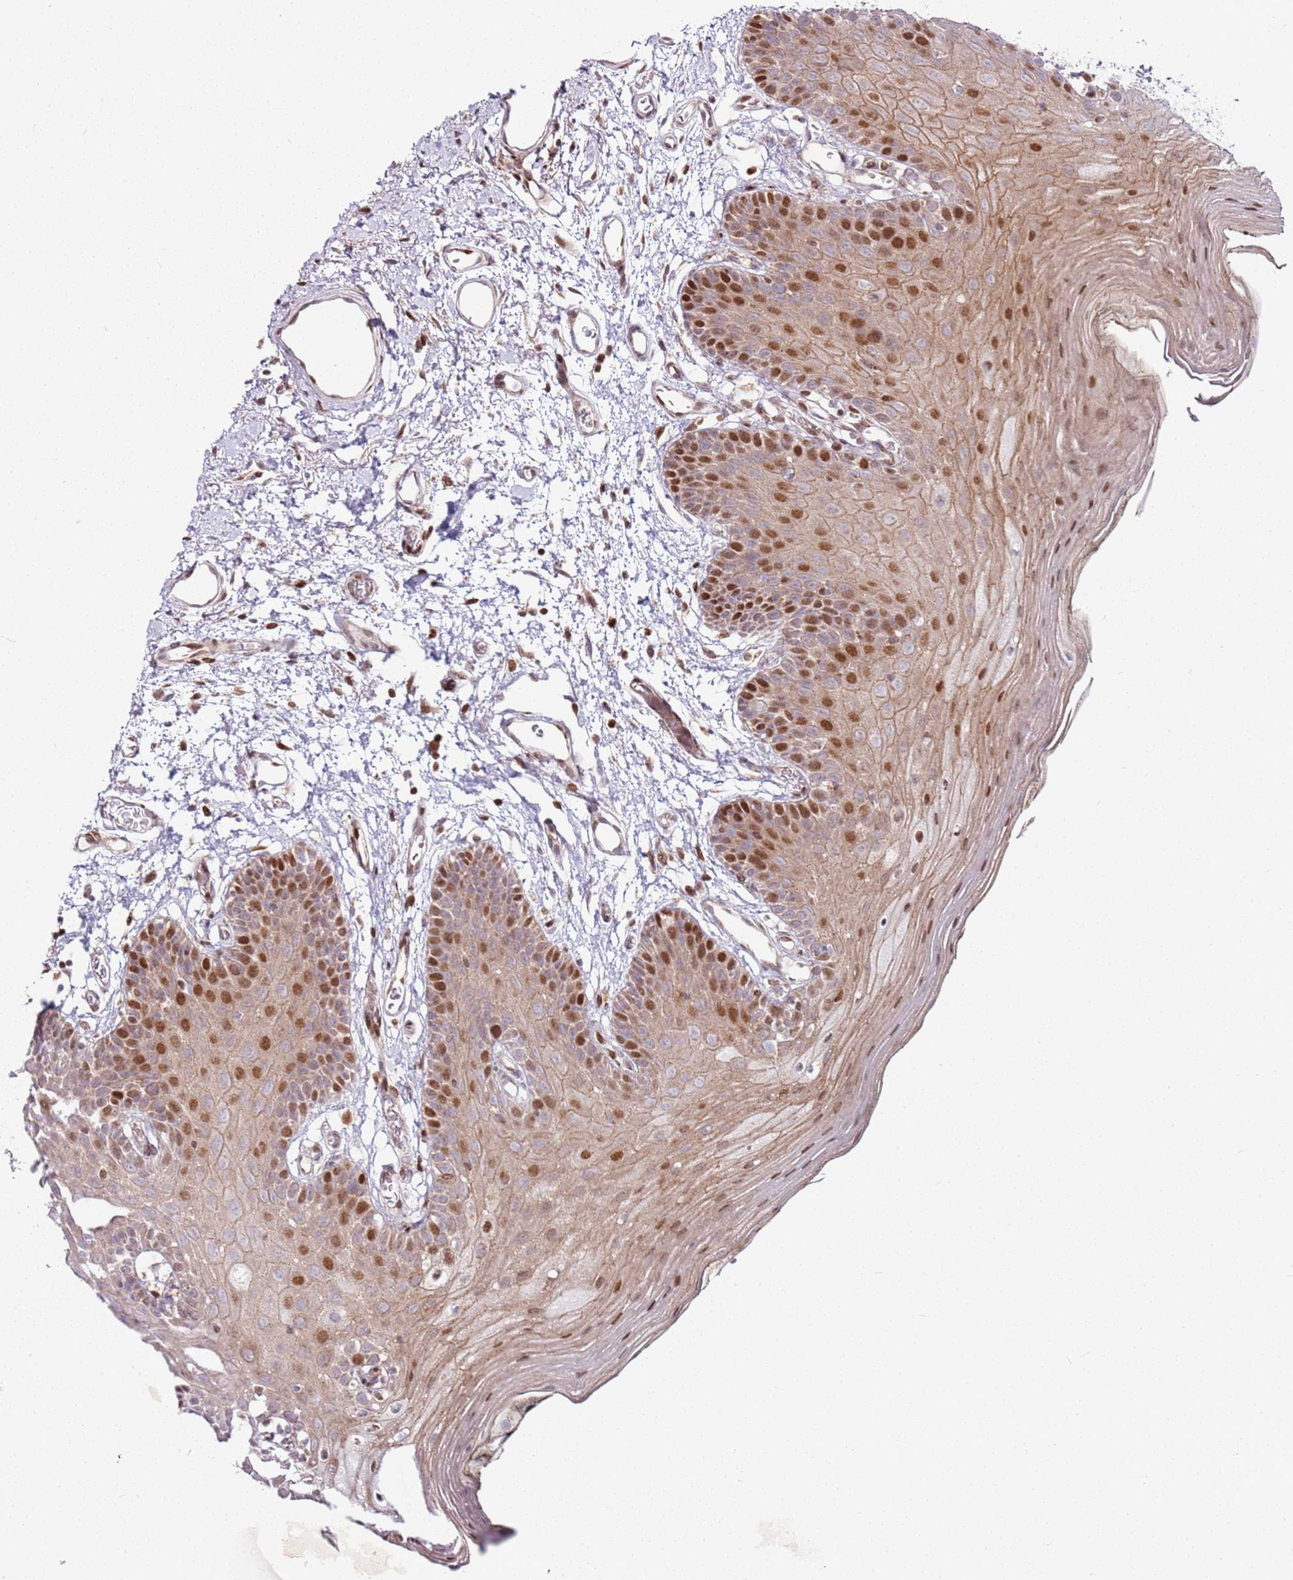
{"staining": {"intensity": "moderate", "quantity": ">75%", "location": "cytoplasmic/membranous,nuclear"}, "tissue": "oral mucosa", "cell_type": "Squamous epithelial cells", "image_type": "normal", "snomed": [{"axis": "morphology", "description": "Normal tissue, NOS"}, {"axis": "topography", "description": "Oral tissue"}, {"axis": "topography", "description": "Tounge, NOS"}], "caption": "High-power microscopy captured an immunohistochemistry (IHC) micrograph of benign oral mucosa, revealing moderate cytoplasmic/membranous,nuclear staining in approximately >75% of squamous epithelial cells.", "gene": "PCTP", "patient": {"sex": "female", "age": 81}}